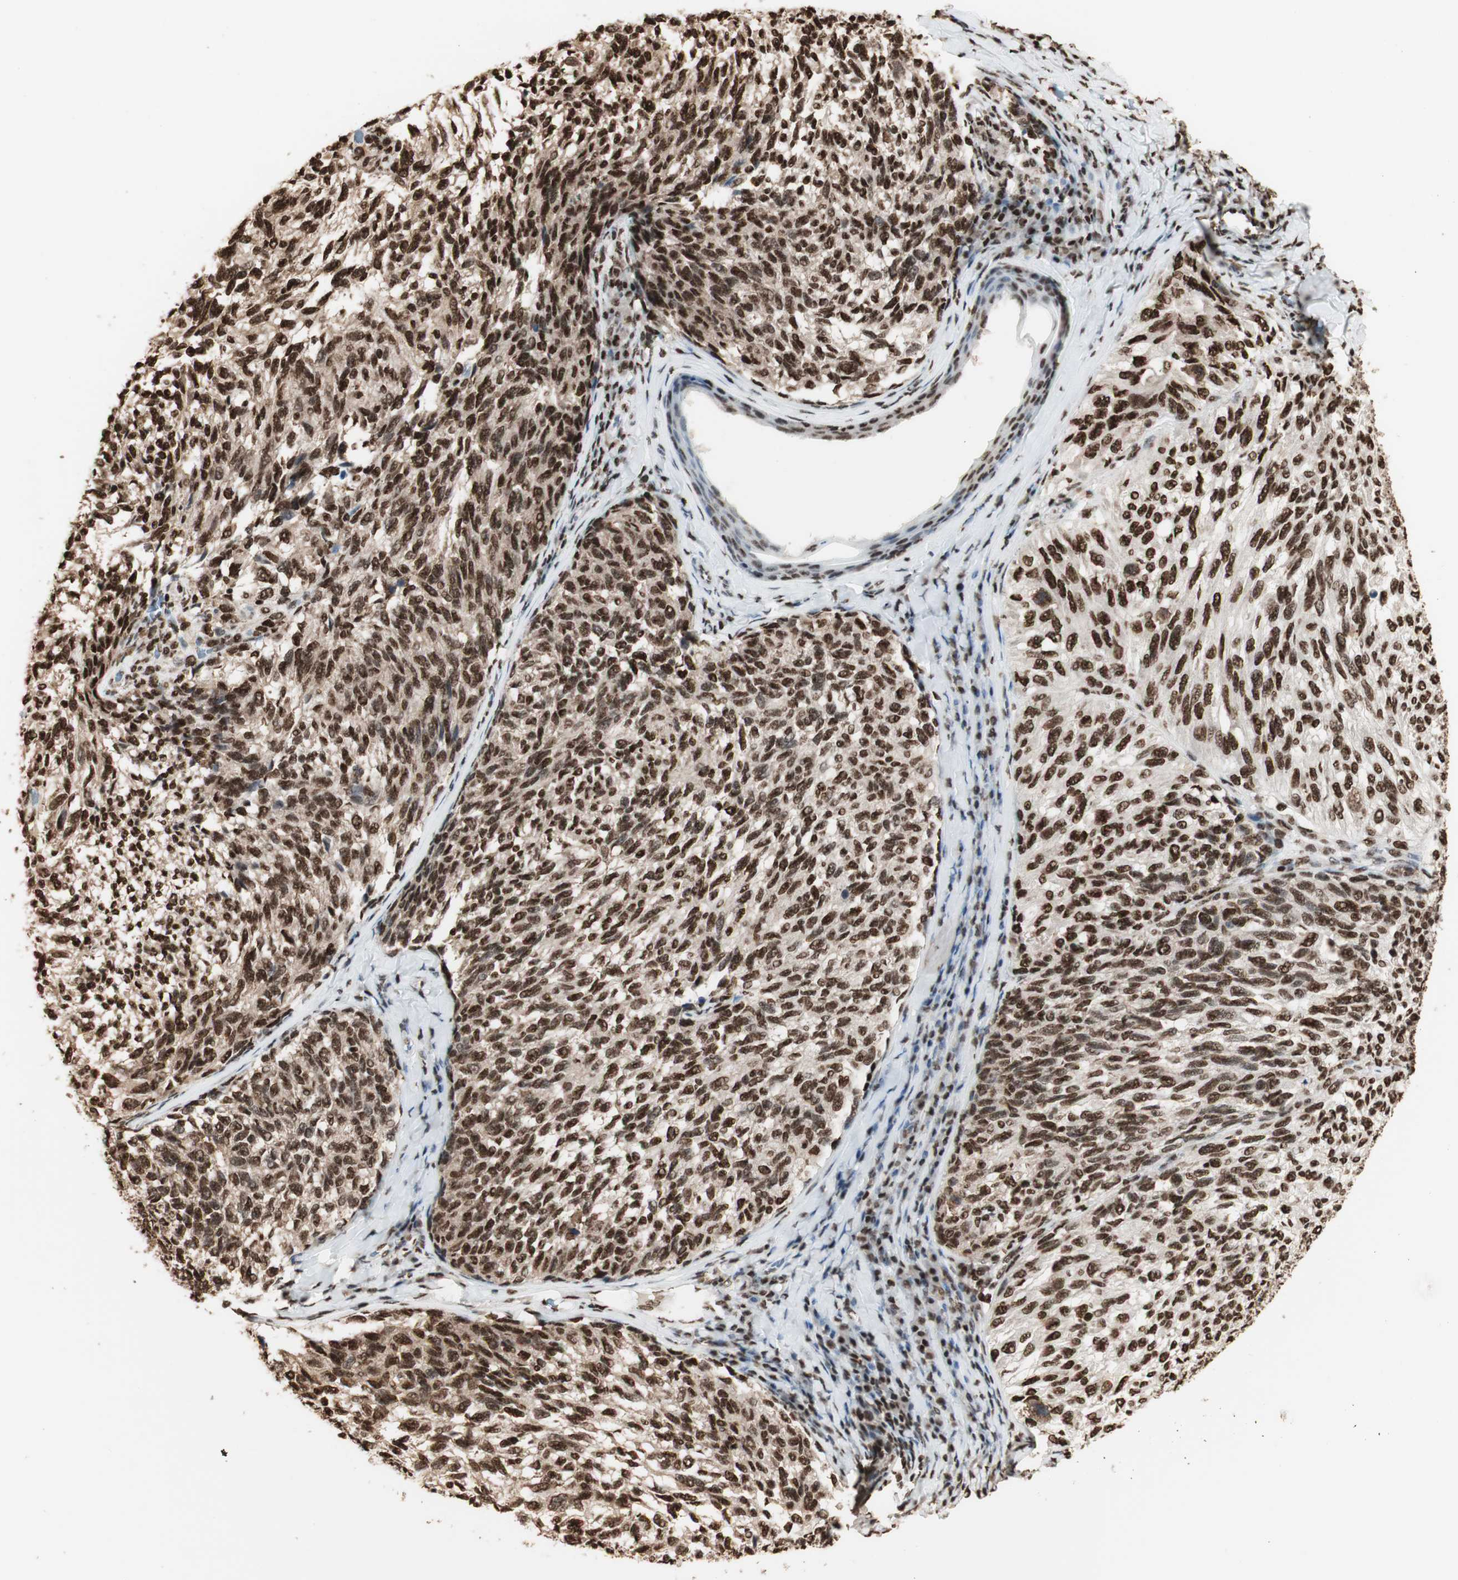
{"staining": {"intensity": "strong", "quantity": ">75%", "location": "nuclear"}, "tissue": "melanoma", "cell_type": "Tumor cells", "image_type": "cancer", "snomed": [{"axis": "morphology", "description": "Malignant melanoma, NOS"}, {"axis": "topography", "description": "Skin"}], "caption": "High-power microscopy captured an IHC micrograph of malignant melanoma, revealing strong nuclear expression in approximately >75% of tumor cells.", "gene": "HNRNPA2B1", "patient": {"sex": "female", "age": 73}}